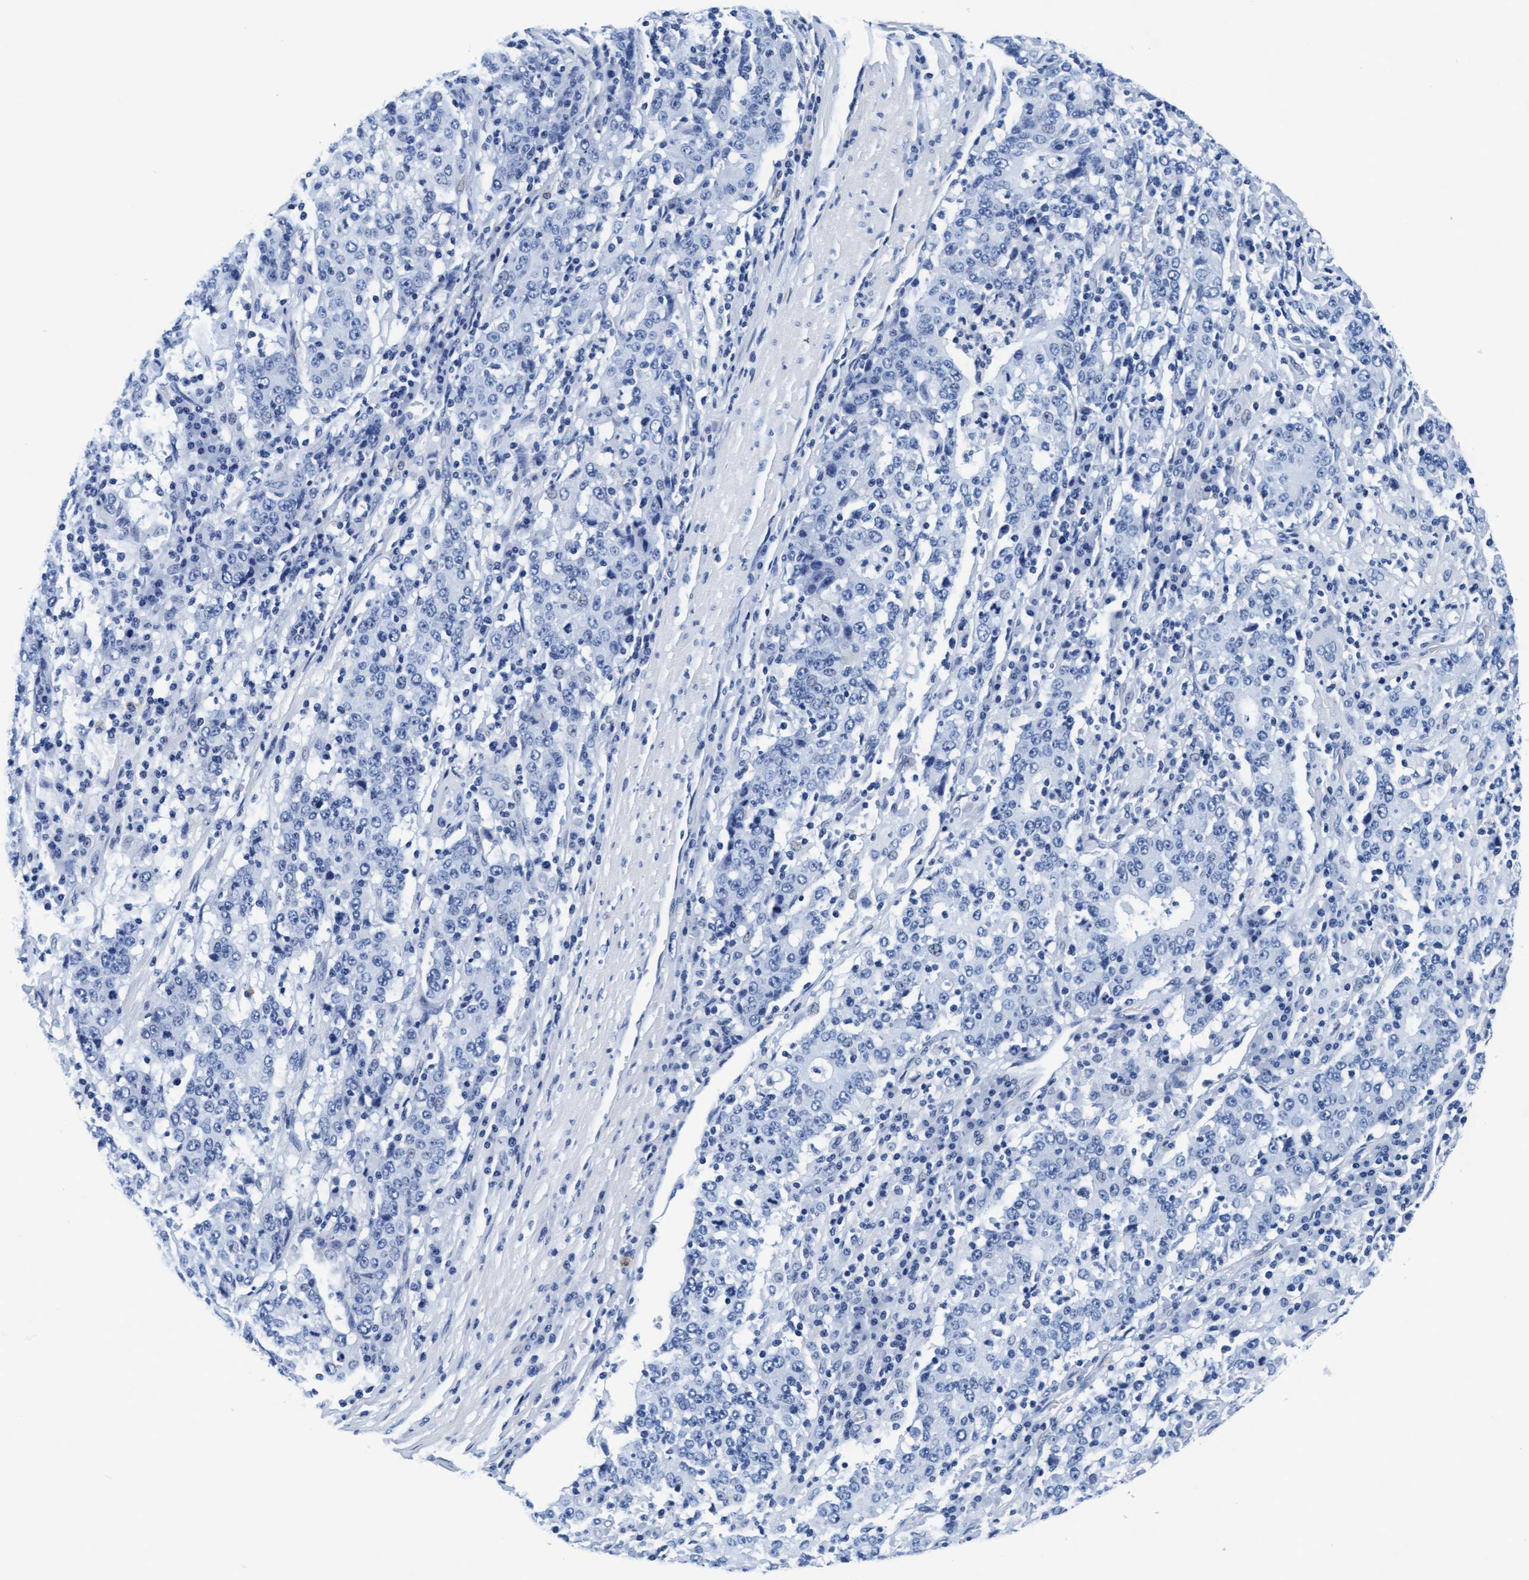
{"staining": {"intensity": "negative", "quantity": "none", "location": "none"}, "tissue": "stomach cancer", "cell_type": "Tumor cells", "image_type": "cancer", "snomed": [{"axis": "morphology", "description": "Adenocarcinoma, NOS"}, {"axis": "topography", "description": "Stomach"}], "caption": "DAB (3,3'-diaminobenzidine) immunohistochemical staining of stomach cancer reveals no significant staining in tumor cells.", "gene": "ARSG", "patient": {"sex": "male", "age": 59}}